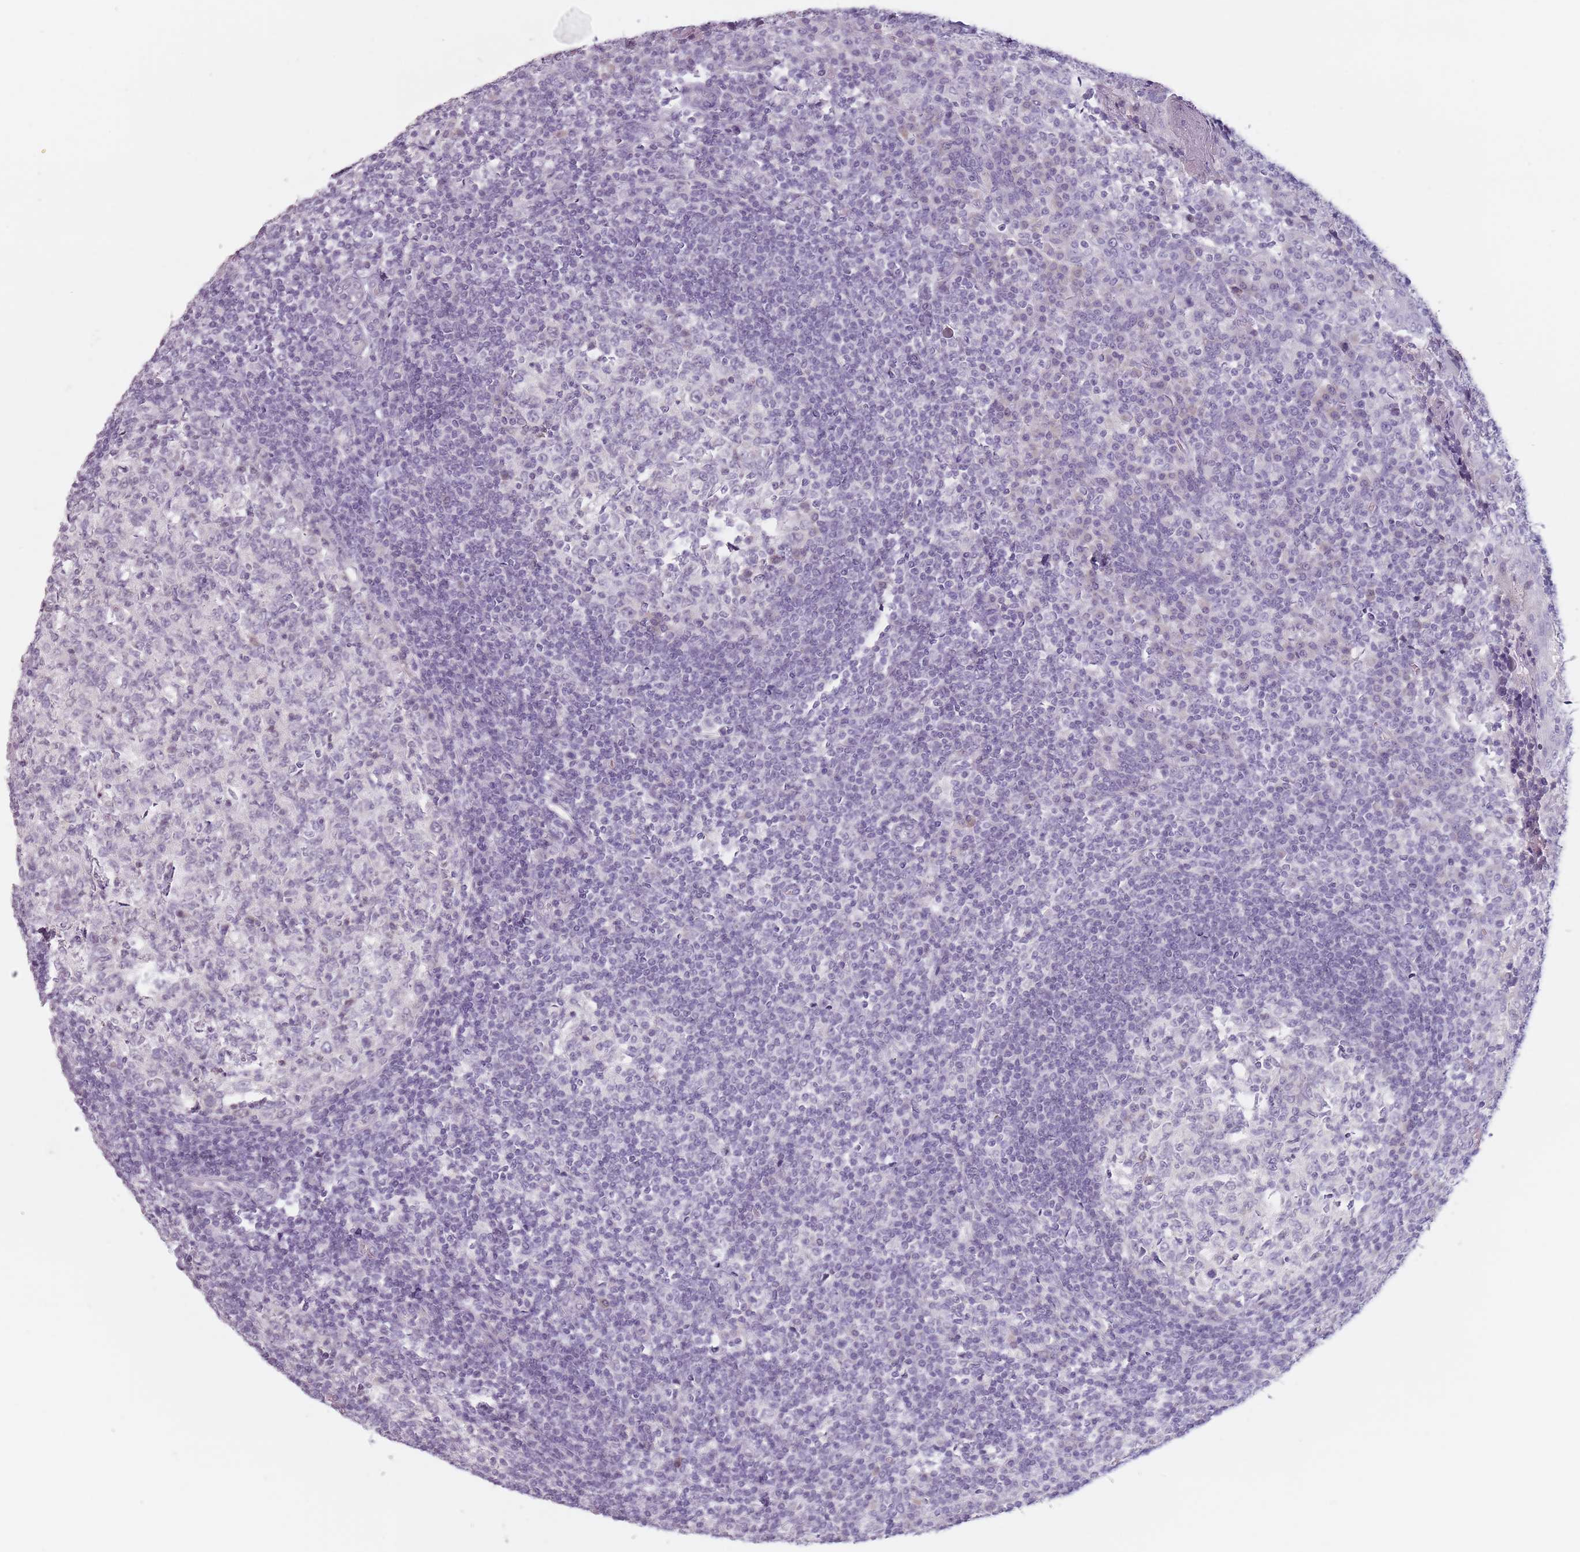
{"staining": {"intensity": "negative", "quantity": "none", "location": "none"}, "tissue": "tonsil", "cell_type": "Germinal center cells", "image_type": "normal", "snomed": [{"axis": "morphology", "description": "Normal tissue, NOS"}, {"axis": "topography", "description": "Tonsil"}], "caption": "High power microscopy histopathology image of an immunohistochemistry (IHC) histopathology image of benign tonsil, revealing no significant staining in germinal center cells. (DAB IHC, high magnification).", "gene": "CEP19", "patient": {"sex": "female", "age": 19}}